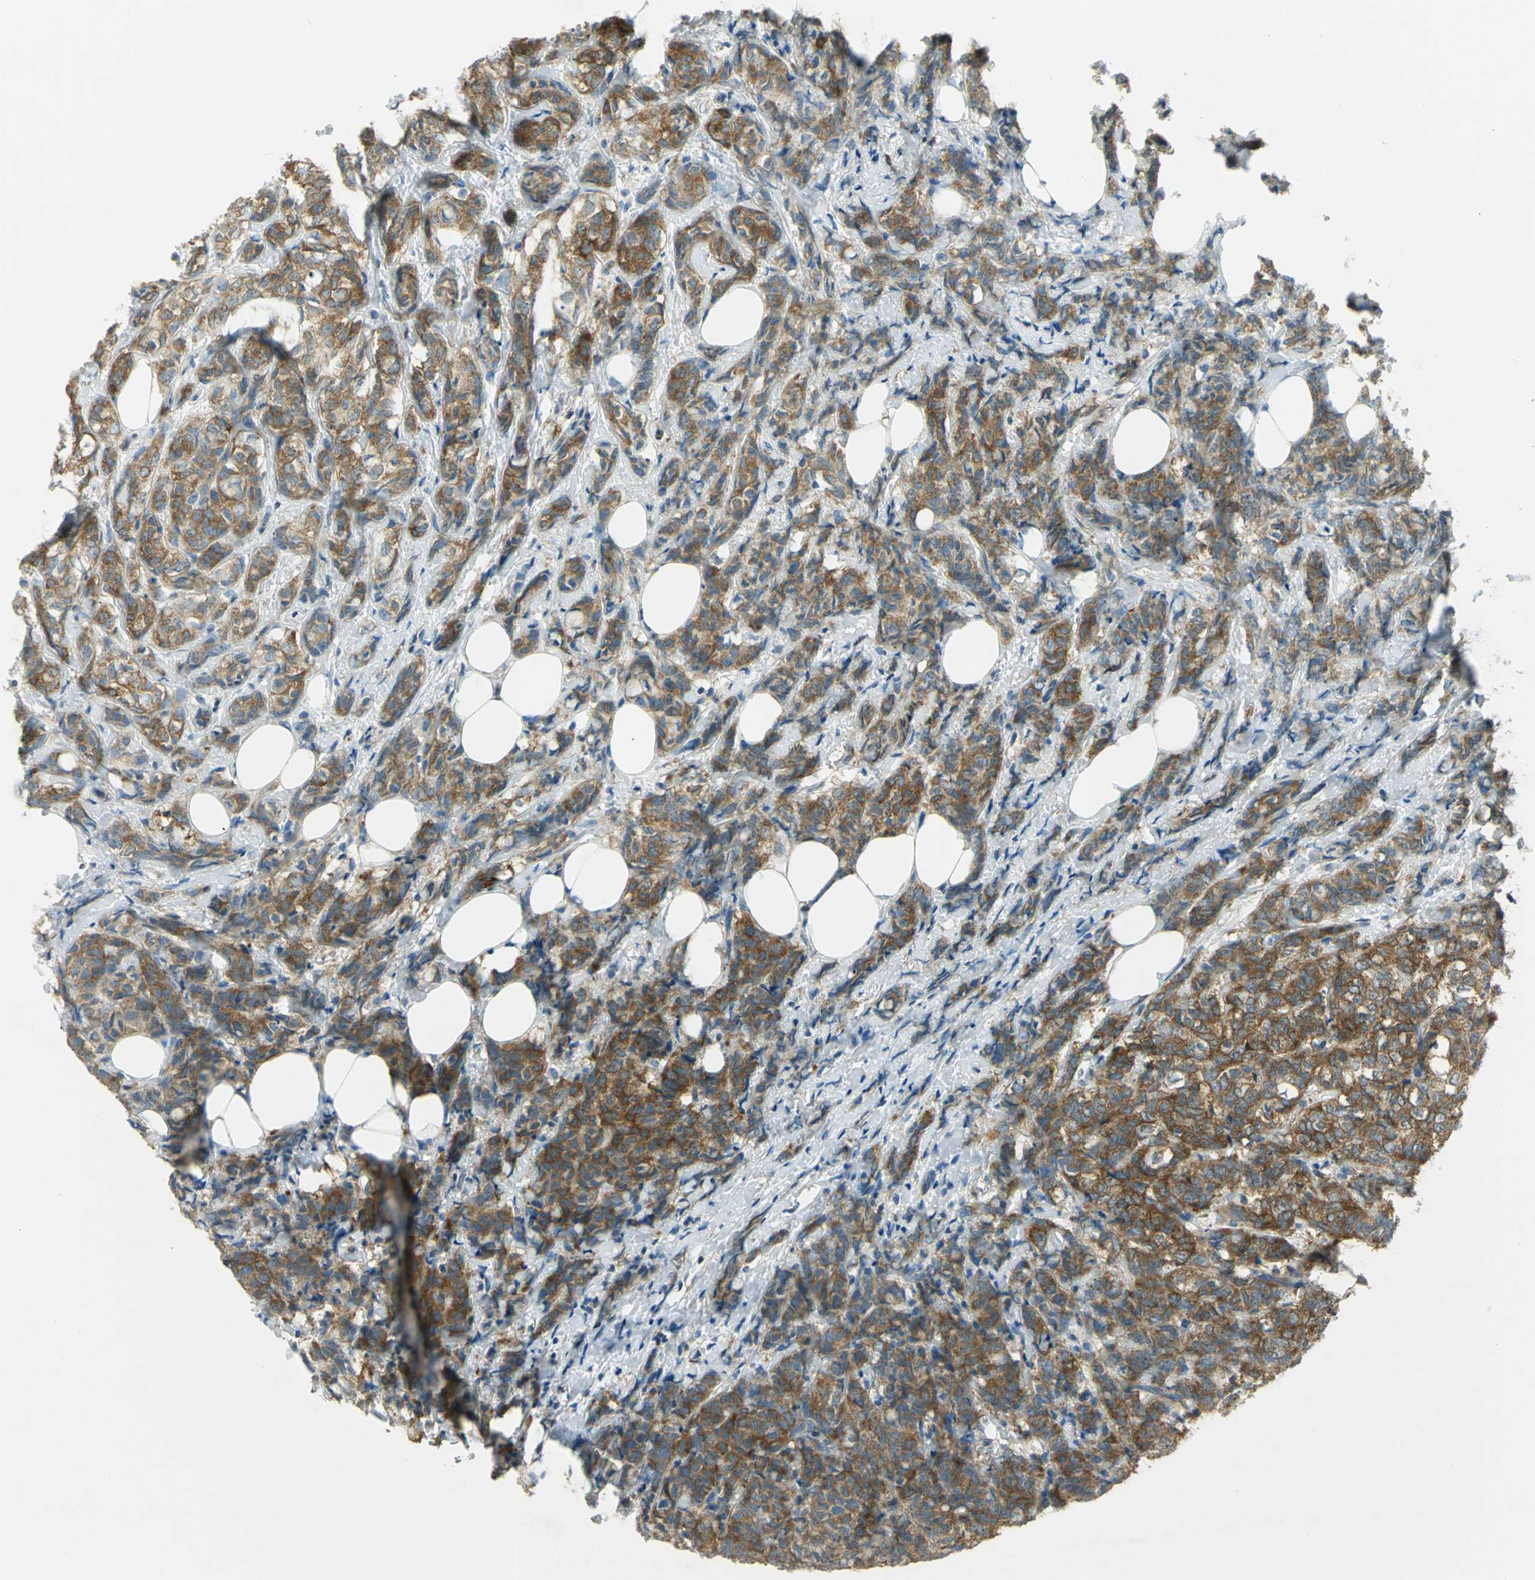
{"staining": {"intensity": "strong", "quantity": ">75%", "location": "cytoplasmic/membranous"}, "tissue": "breast cancer", "cell_type": "Tumor cells", "image_type": "cancer", "snomed": [{"axis": "morphology", "description": "Lobular carcinoma"}, {"axis": "topography", "description": "Breast"}], "caption": "A high-resolution micrograph shows immunohistochemistry (IHC) staining of breast lobular carcinoma, which displays strong cytoplasmic/membranous expression in about >75% of tumor cells. (brown staining indicates protein expression, while blue staining denotes nuclei).", "gene": "TSC22D2", "patient": {"sex": "female", "age": 60}}